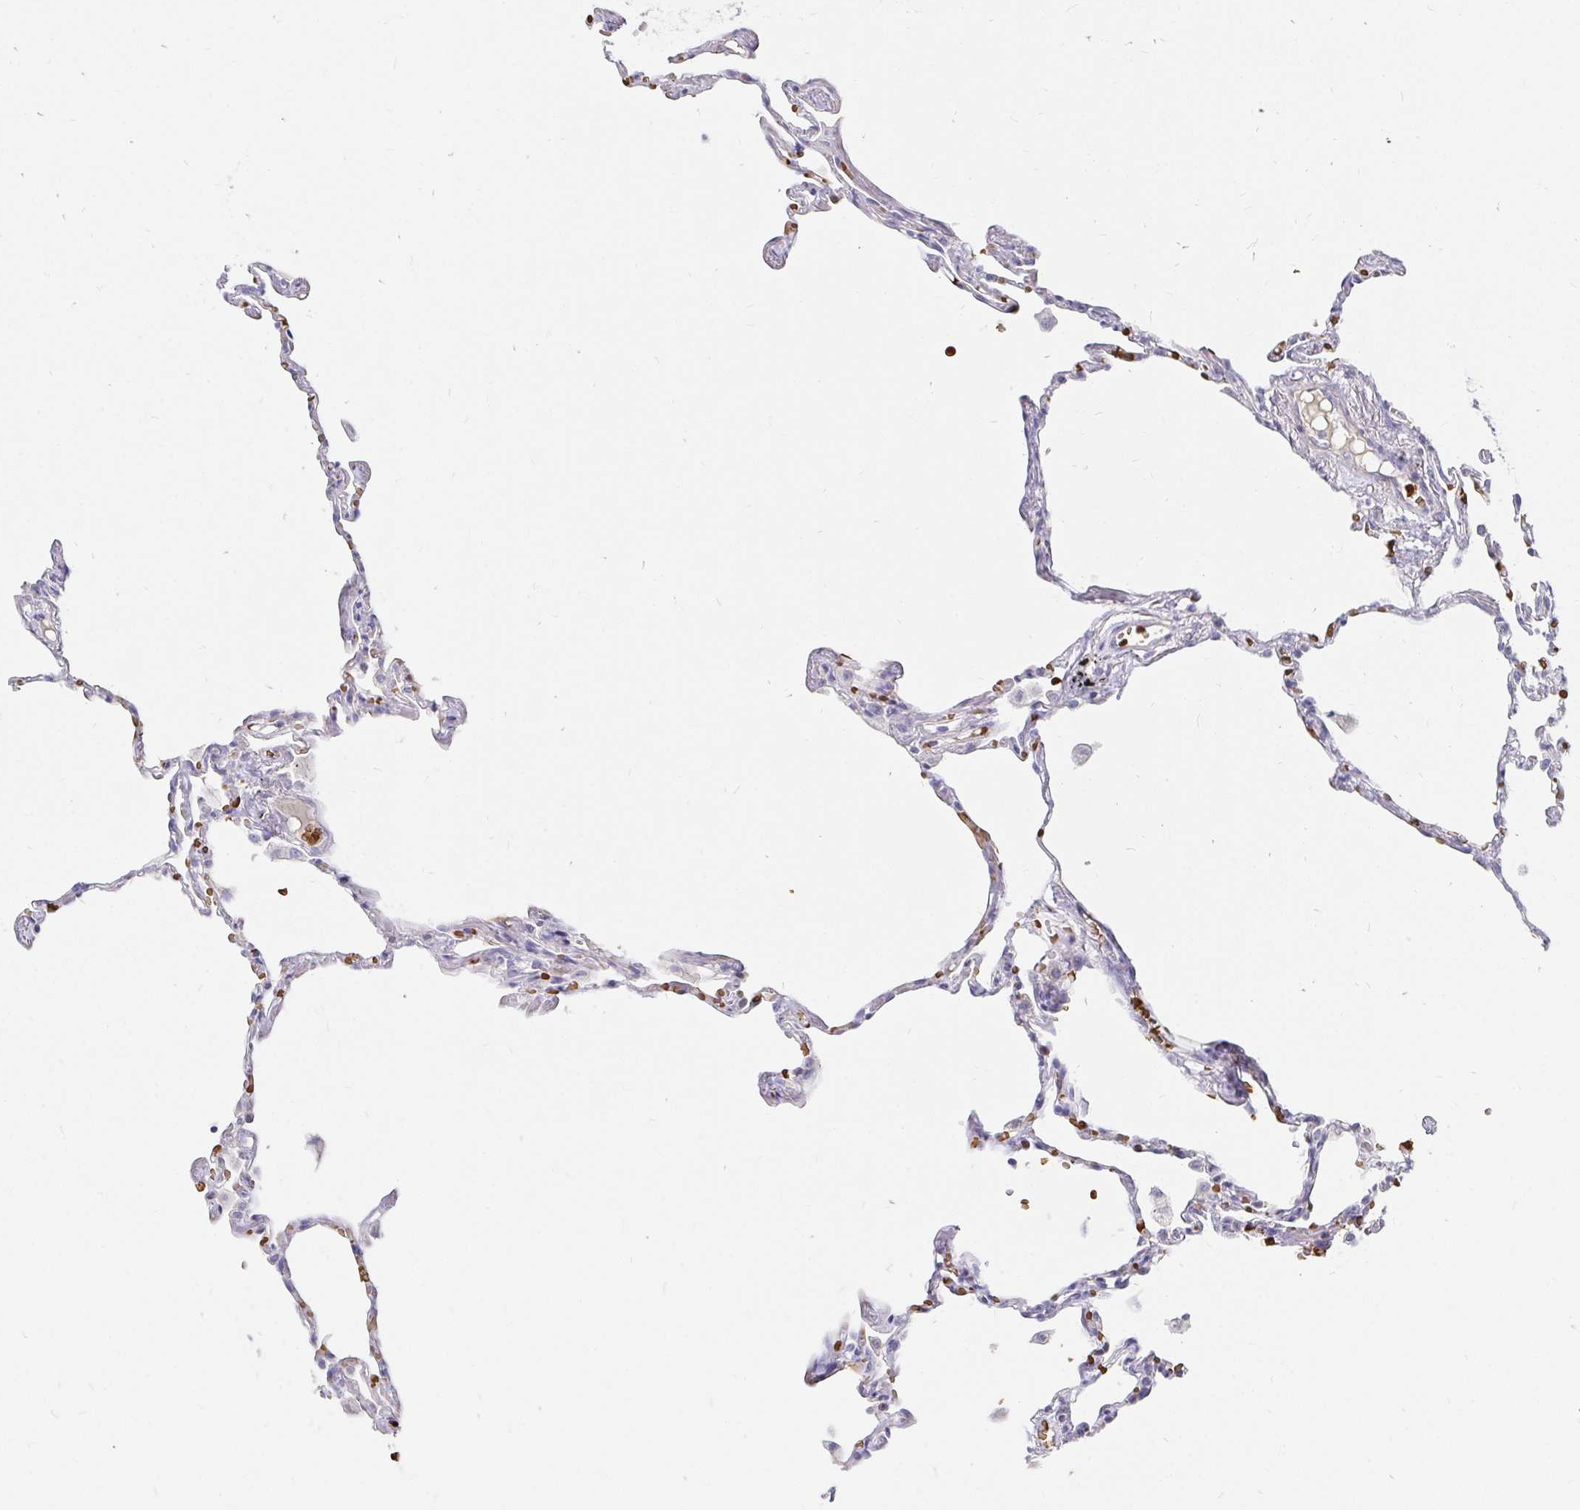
{"staining": {"intensity": "negative", "quantity": "none", "location": "none"}, "tissue": "lung", "cell_type": "Alveolar cells", "image_type": "normal", "snomed": [{"axis": "morphology", "description": "Normal tissue, NOS"}, {"axis": "topography", "description": "Lung"}], "caption": "Alveolar cells are negative for protein expression in benign human lung. (Stains: DAB (3,3'-diaminobenzidine) immunohistochemistry (IHC) with hematoxylin counter stain, Microscopy: brightfield microscopy at high magnification).", "gene": "FGF21", "patient": {"sex": "female", "age": 67}}